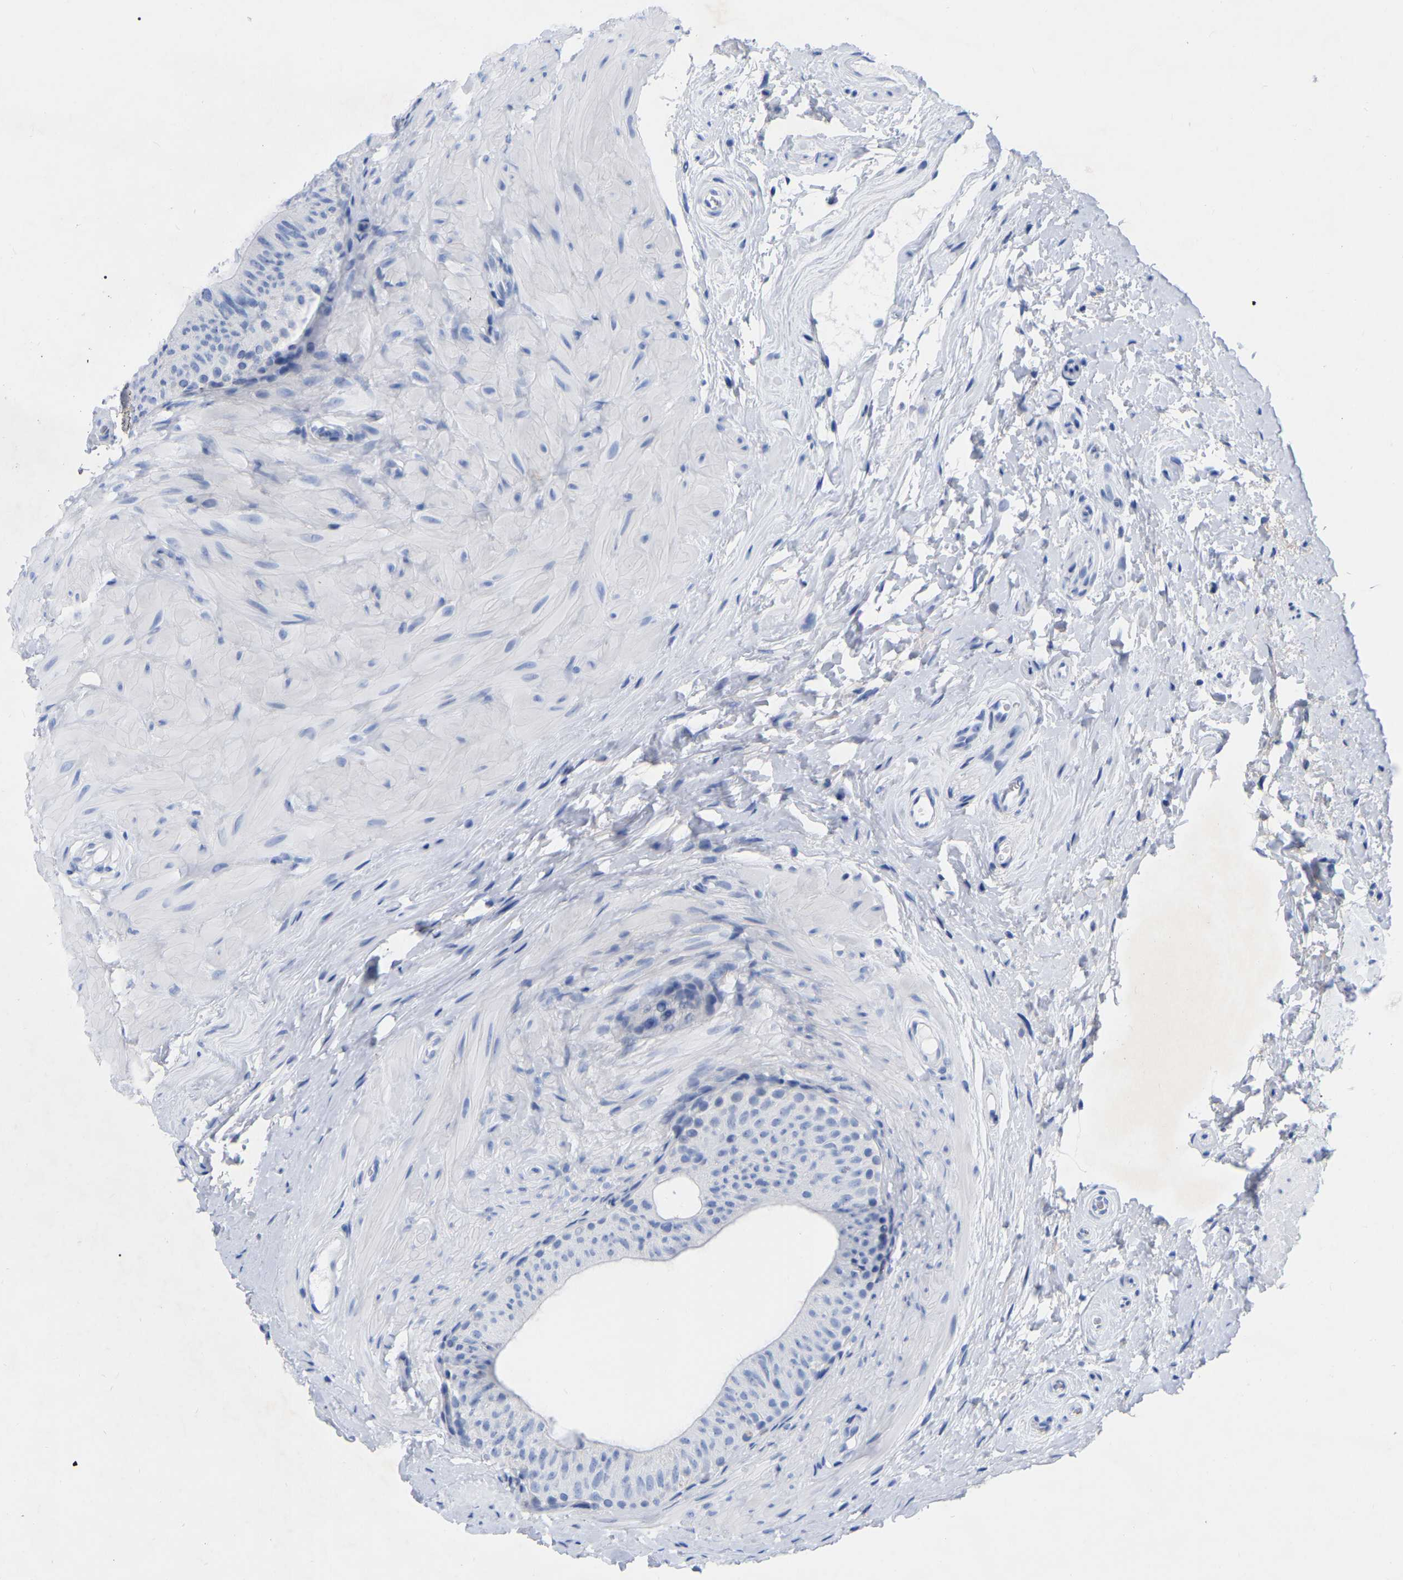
{"staining": {"intensity": "negative", "quantity": "none", "location": "none"}, "tissue": "epididymis", "cell_type": "Glandular cells", "image_type": "normal", "snomed": [{"axis": "morphology", "description": "Normal tissue, NOS"}, {"axis": "topography", "description": "Epididymis"}], "caption": "This micrograph is of benign epididymis stained with IHC to label a protein in brown with the nuclei are counter-stained blue. There is no staining in glandular cells.", "gene": "ZNF629", "patient": {"sex": "male", "age": 34}}